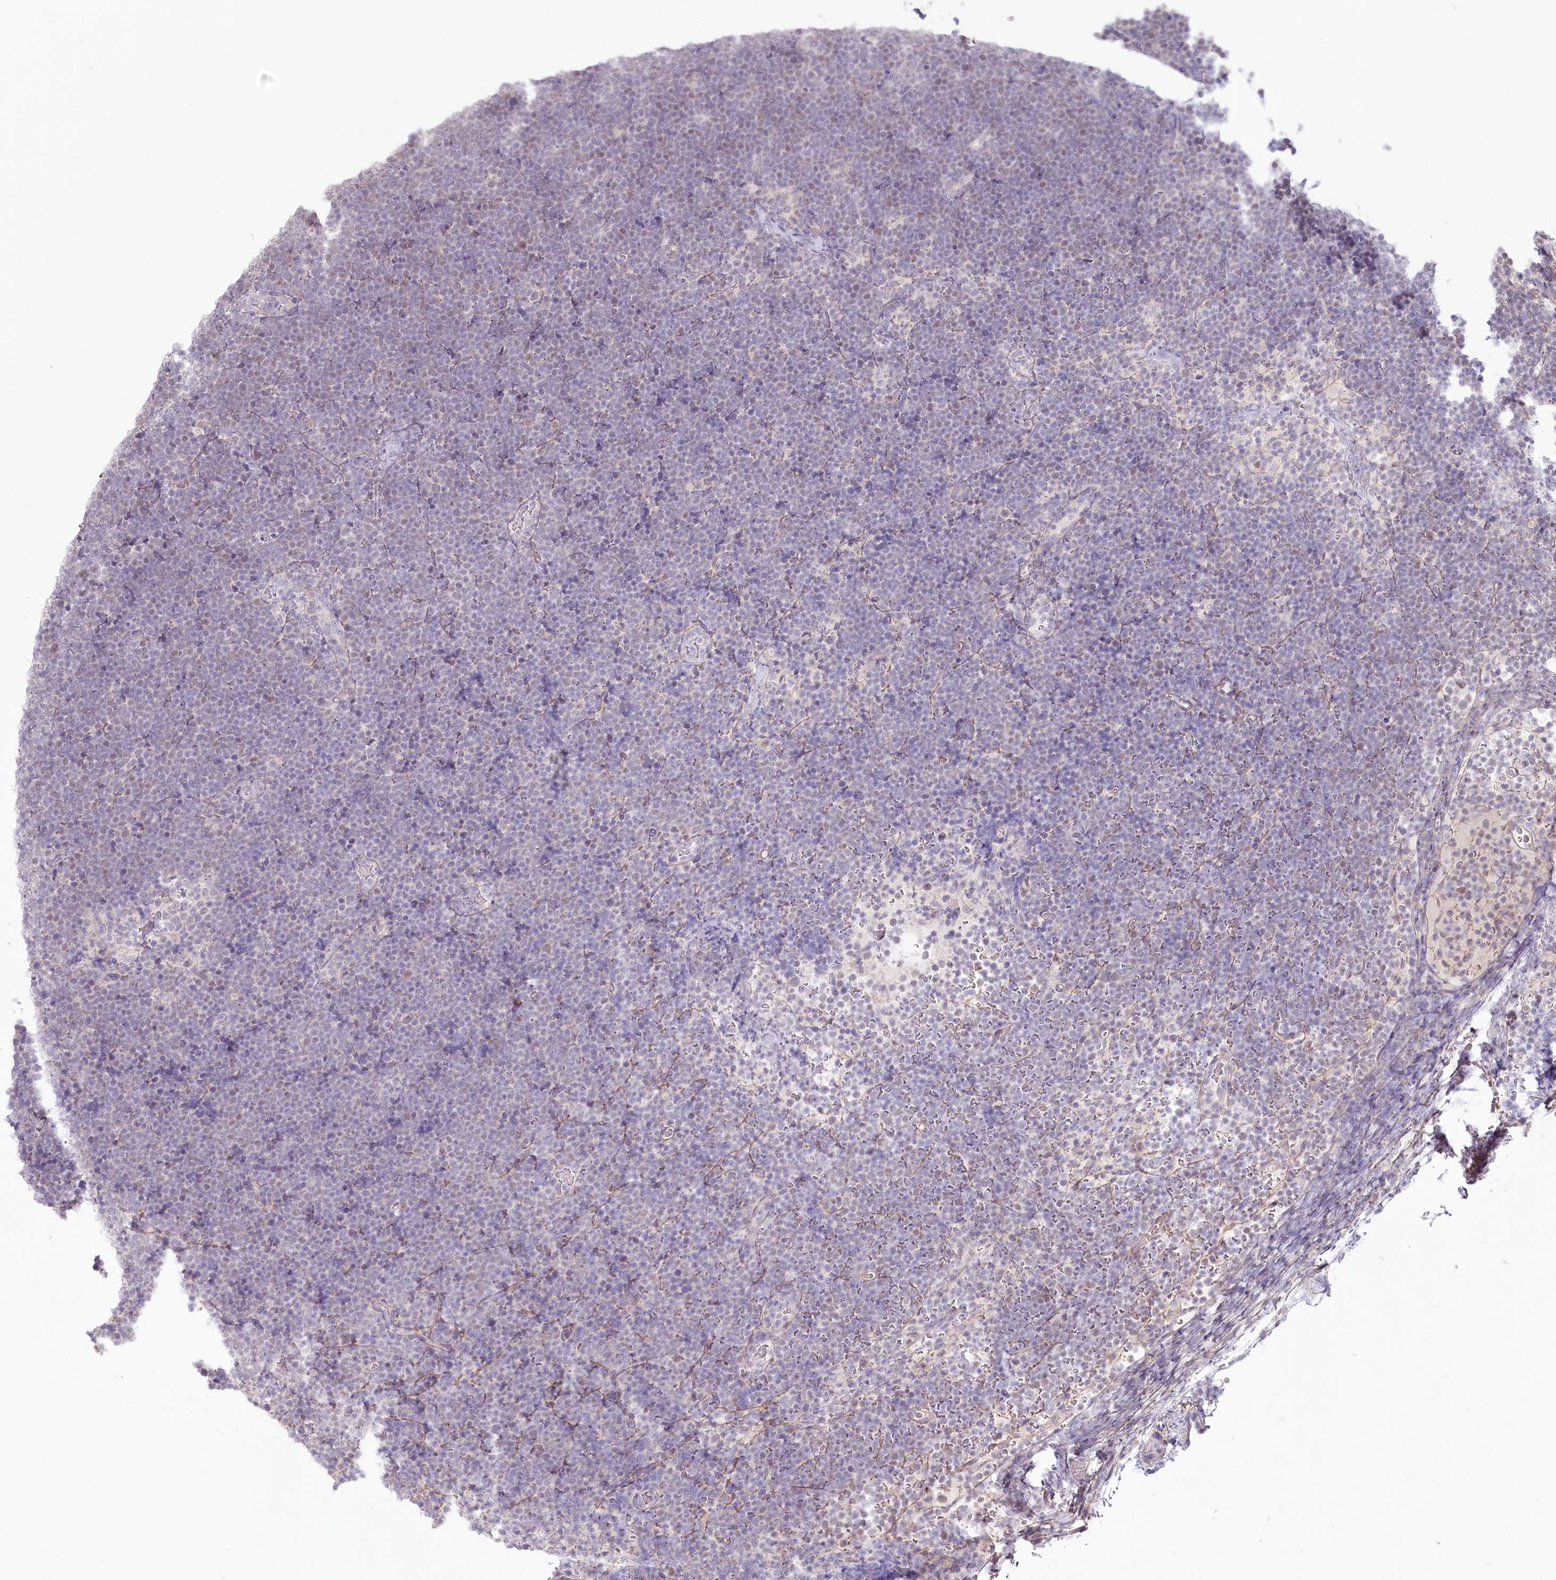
{"staining": {"intensity": "negative", "quantity": "none", "location": "none"}, "tissue": "lymphoma", "cell_type": "Tumor cells", "image_type": "cancer", "snomed": [{"axis": "morphology", "description": "Malignant lymphoma, non-Hodgkin's type, High grade"}, {"axis": "topography", "description": "Lymph node"}], "caption": "Protein analysis of high-grade malignant lymphoma, non-Hodgkin's type demonstrates no significant positivity in tumor cells.", "gene": "USP11", "patient": {"sex": "male", "age": 13}}